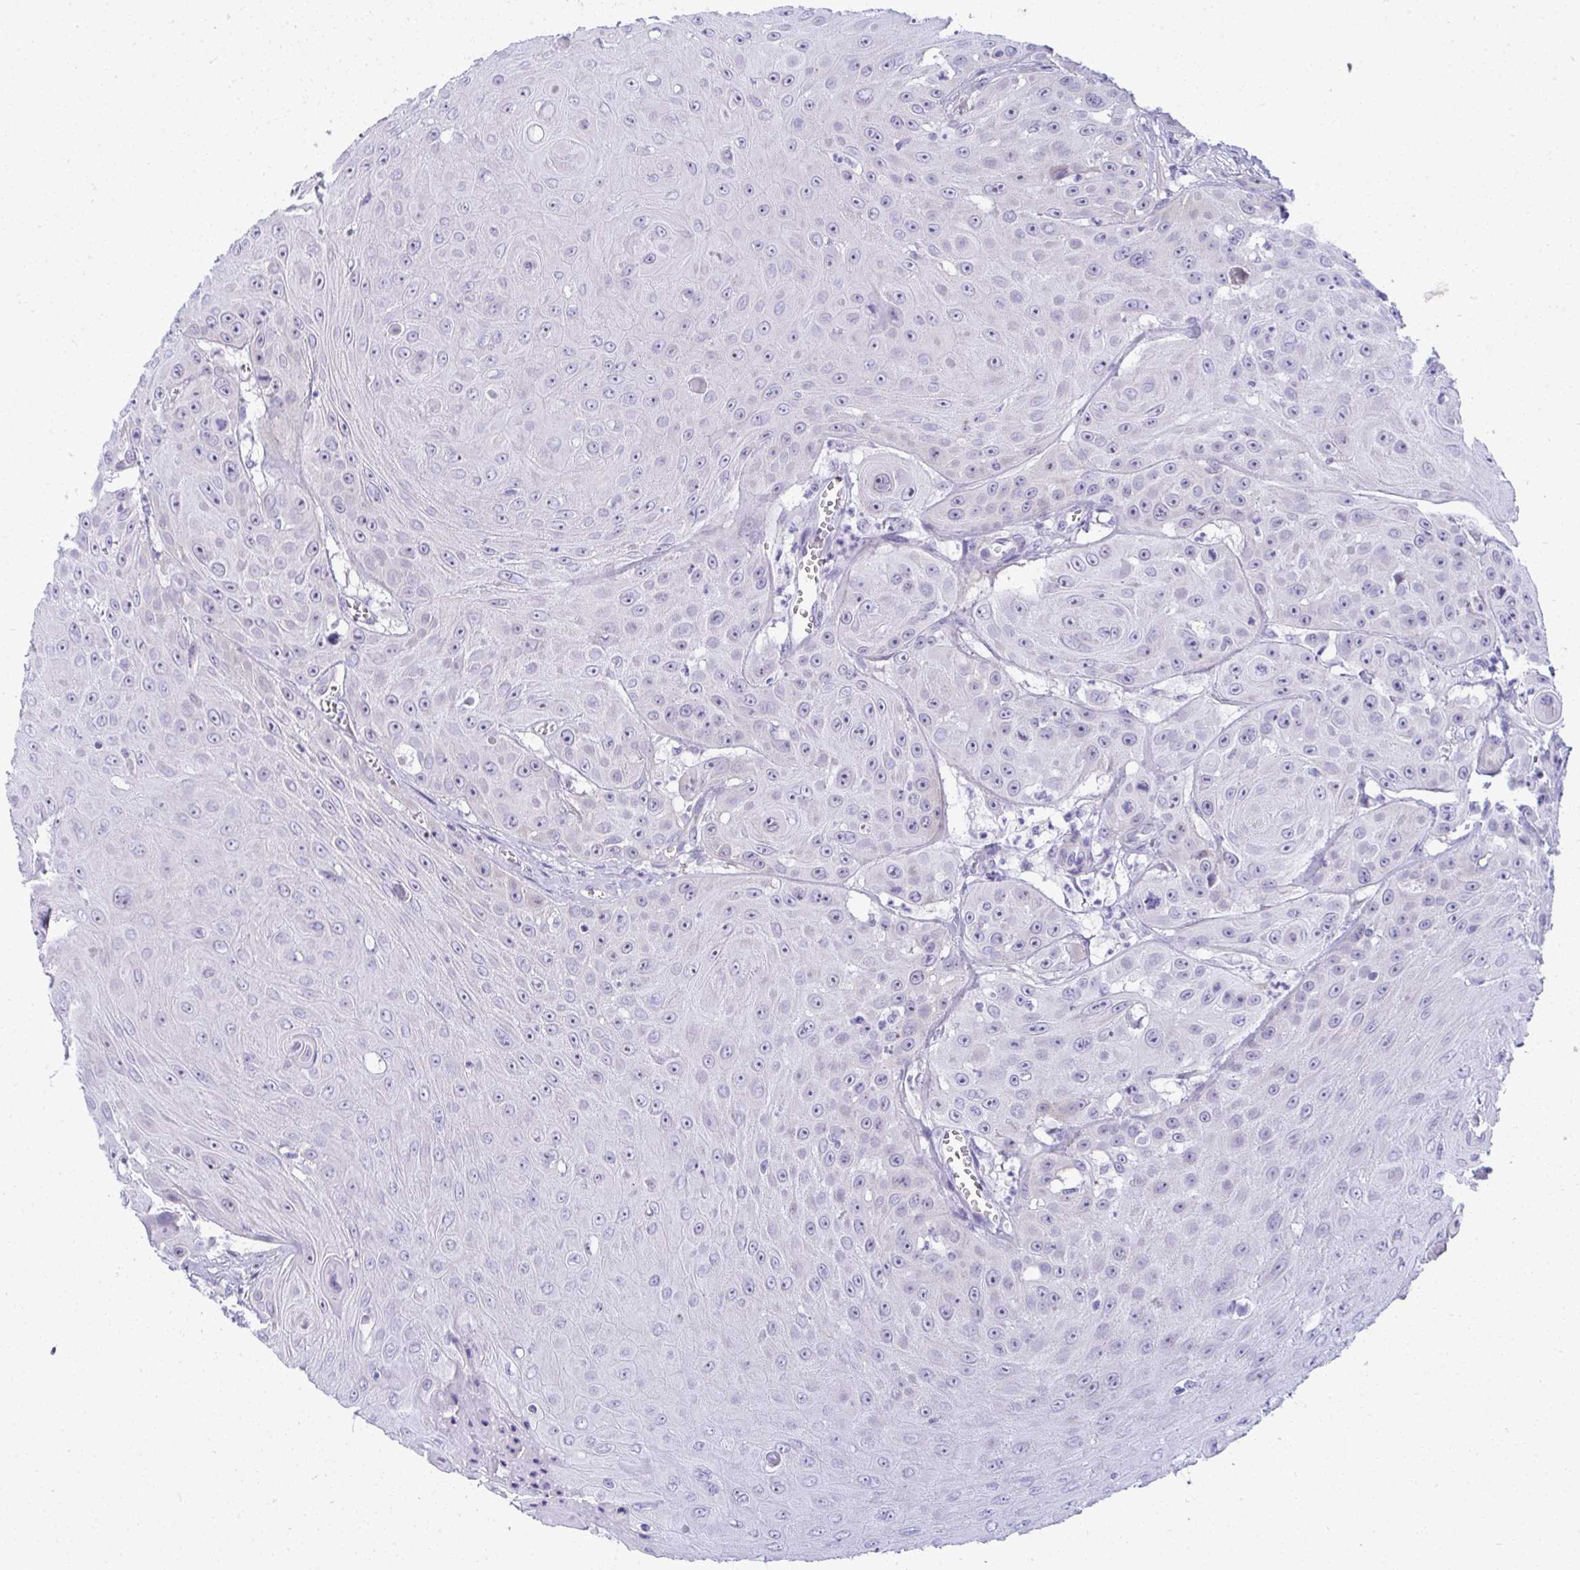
{"staining": {"intensity": "negative", "quantity": "none", "location": "none"}, "tissue": "head and neck cancer", "cell_type": "Tumor cells", "image_type": "cancer", "snomed": [{"axis": "morphology", "description": "Squamous cell carcinoma, NOS"}, {"axis": "topography", "description": "Oral tissue"}, {"axis": "topography", "description": "Head-Neck"}], "caption": "IHC image of head and neck squamous cell carcinoma stained for a protein (brown), which shows no expression in tumor cells. (Stains: DAB immunohistochemistry with hematoxylin counter stain, Microscopy: brightfield microscopy at high magnification).", "gene": "PUS7L", "patient": {"sex": "male", "age": 81}}